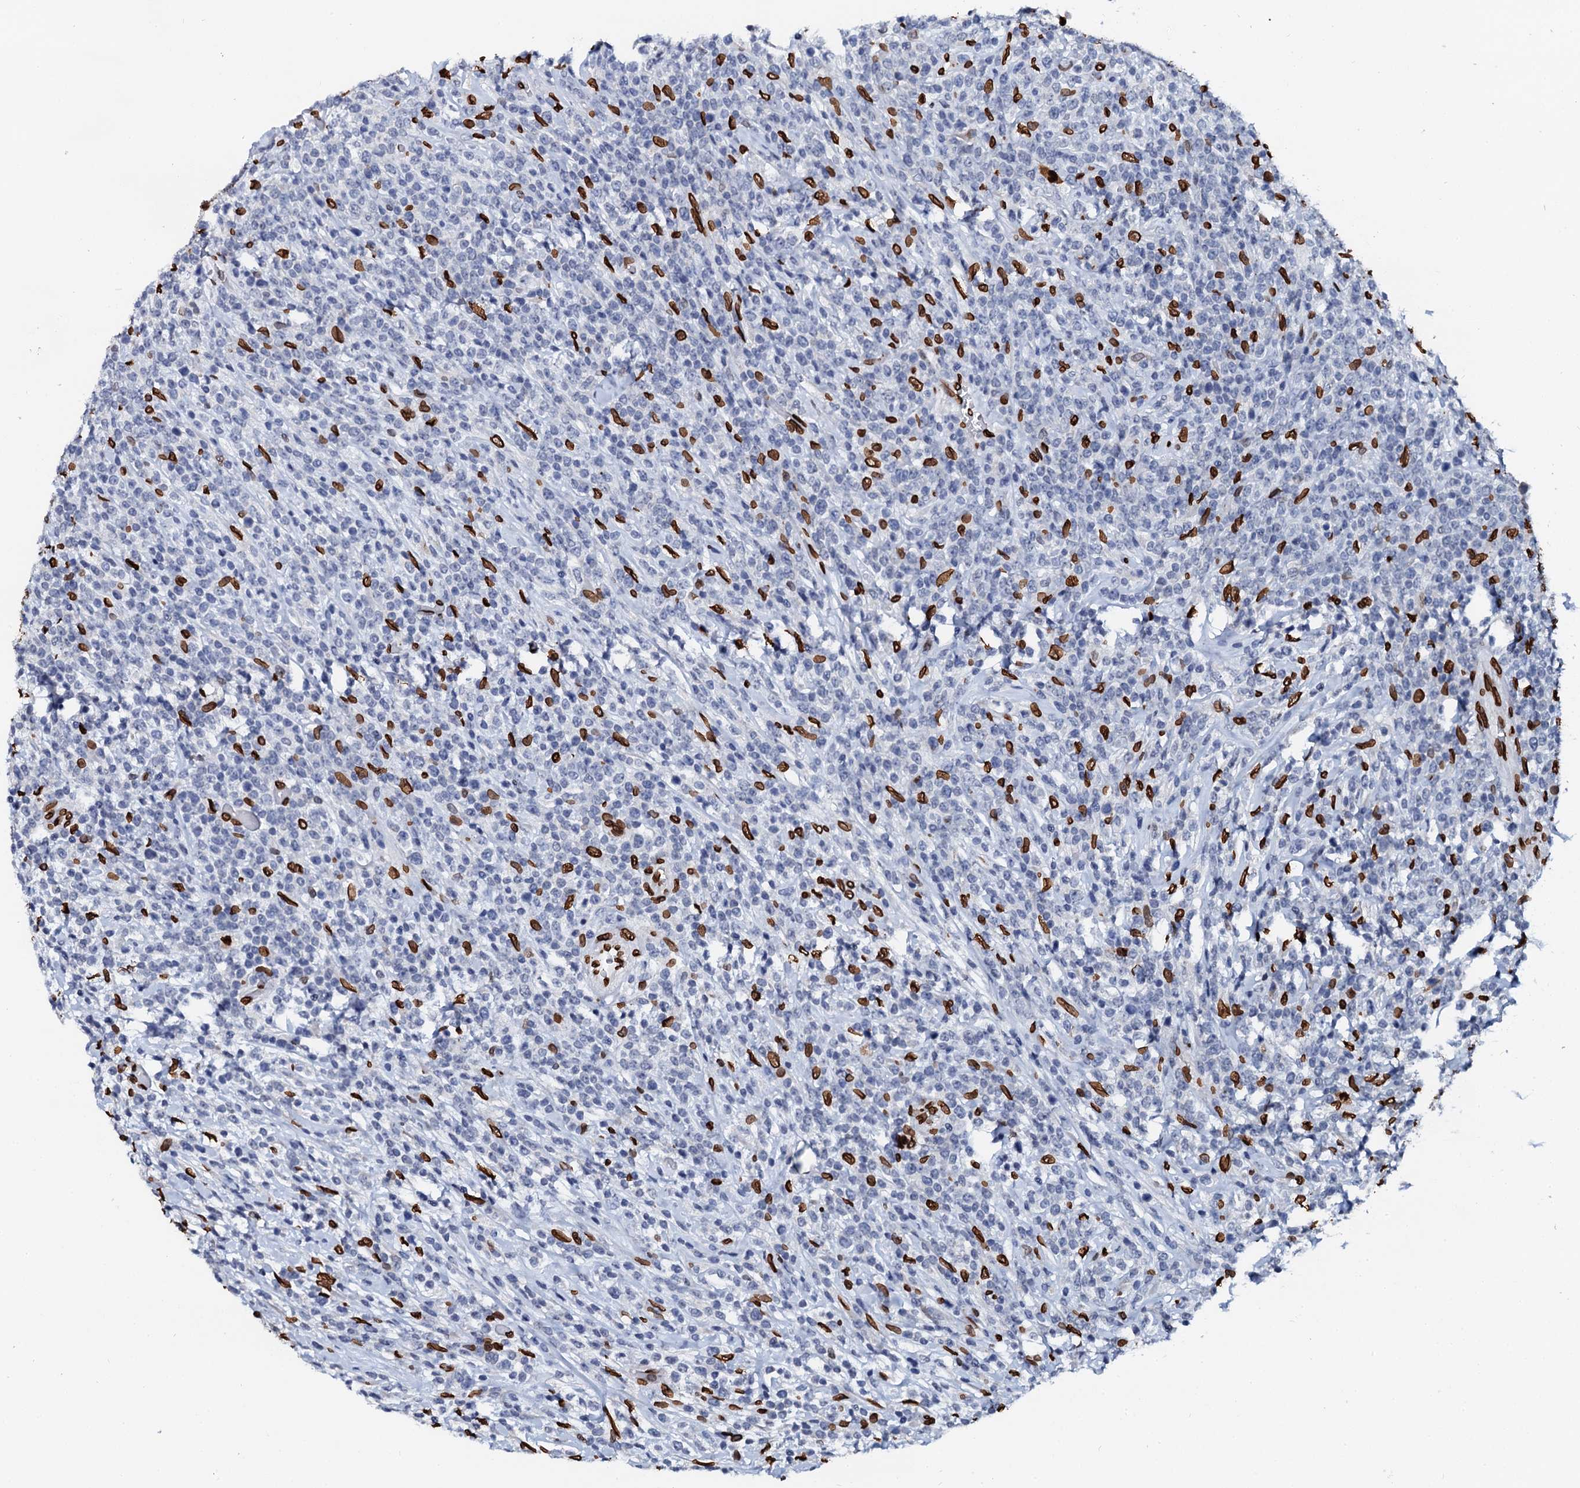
{"staining": {"intensity": "strong", "quantity": "<25%", "location": "nuclear"}, "tissue": "lymphoma", "cell_type": "Tumor cells", "image_type": "cancer", "snomed": [{"axis": "morphology", "description": "Malignant lymphoma, non-Hodgkin's type, High grade"}, {"axis": "topography", "description": "Colon"}], "caption": "High-grade malignant lymphoma, non-Hodgkin's type stained with DAB immunohistochemistry (IHC) exhibits medium levels of strong nuclear expression in about <25% of tumor cells.", "gene": "KATNAL2", "patient": {"sex": "female", "age": 53}}